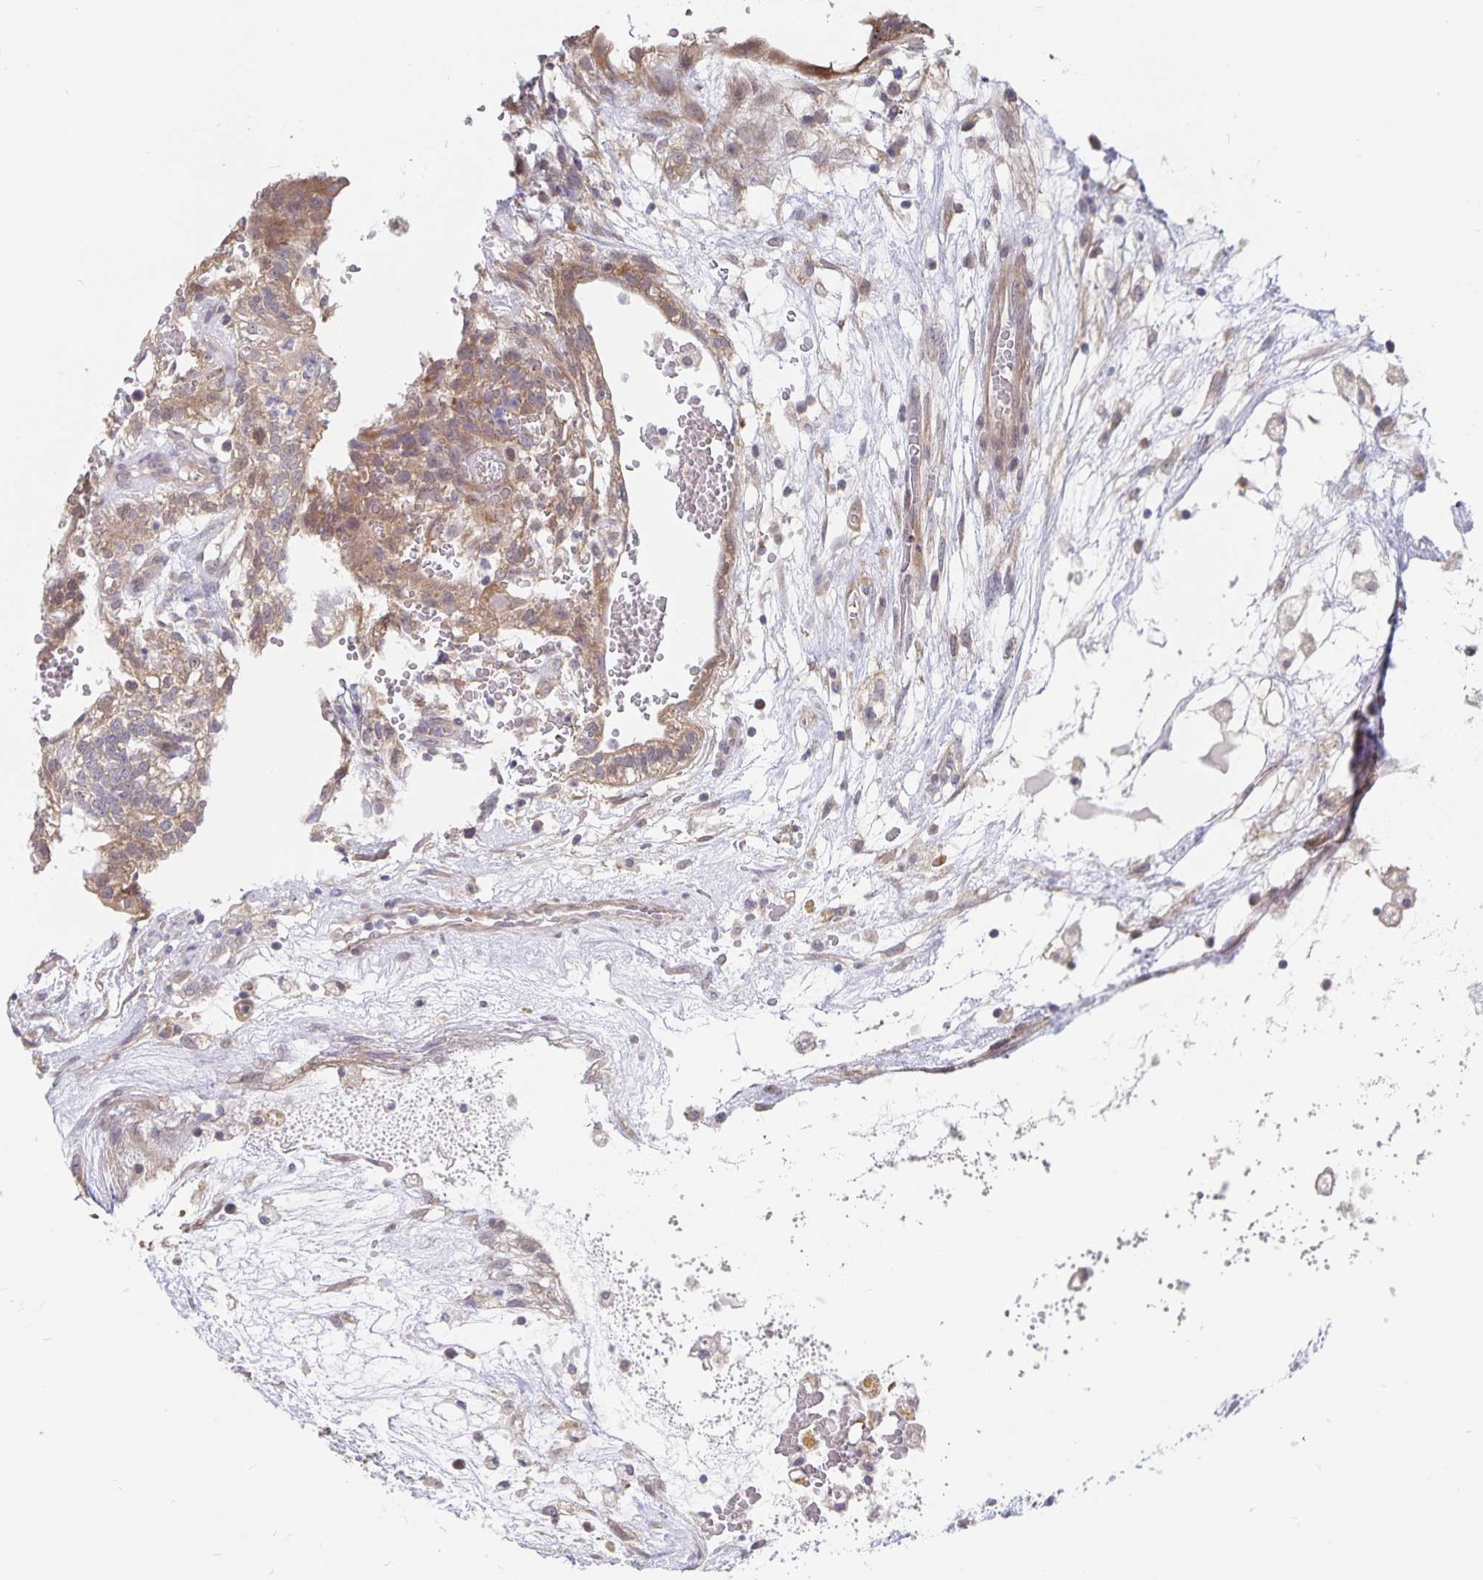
{"staining": {"intensity": "moderate", "quantity": "25%-75%", "location": "cytoplasmic/membranous"}, "tissue": "testis cancer", "cell_type": "Tumor cells", "image_type": "cancer", "snomed": [{"axis": "morphology", "description": "Normal tissue, NOS"}, {"axis": "morphology", "description": "Carcinoma, Embryonal, NOS"}, {"axis": "topography", "description": "Testis"}], "caption": "This micrograph exhibits testis cancer (embryonal carcinoma) stained with immunohistochemistry to label a protein in brown. The cytoplasmic/membranous of tumor cells show moderate positivity for the protein. Nuclei are counter-stained blue.", "gene": "BAG6", "patient": {"sex": "male", "age": 32}}